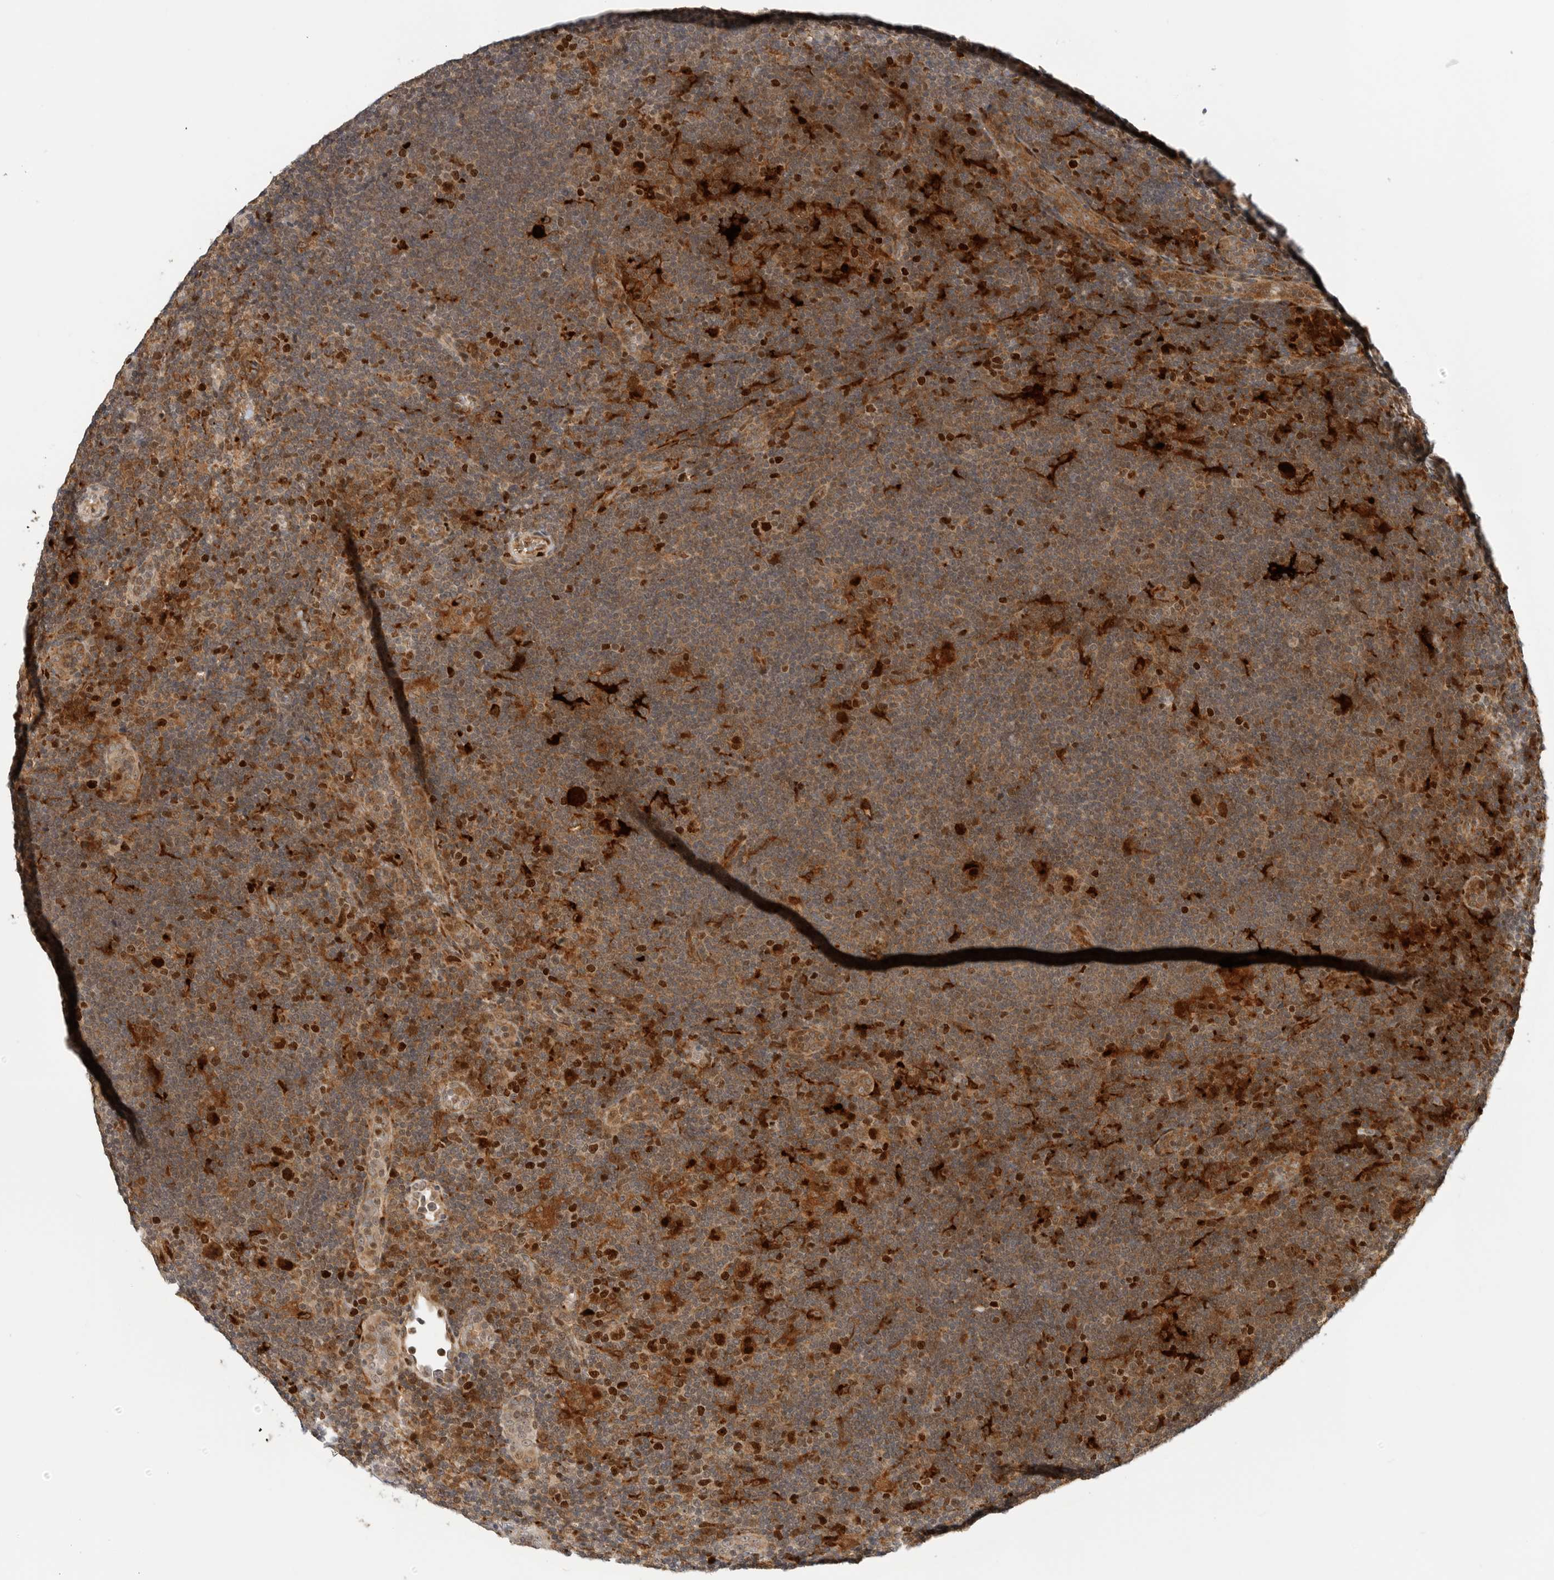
{"staining": {"intensity": "strong", "quantity": ">75%", "location": "nuclear"}, "tissue": "lymphoma", "cell_type": "Tumor cells", "image_type": "cancer", "snomed": [{"axis": "morphology", "description": "Hodgkin's disease, NOS"}, {"axis": "topography", "description": "Lymph node"}], "caption": "Brown immunohistochemical staining in human lymphoma displays strong nuclear positivity in approximately >75% of tumor cells. The protein is shown in brown color, while the nuclei are stained blue.", "gene": "CSNK1G3", "patient": {"sex": "female", "age": 57}}